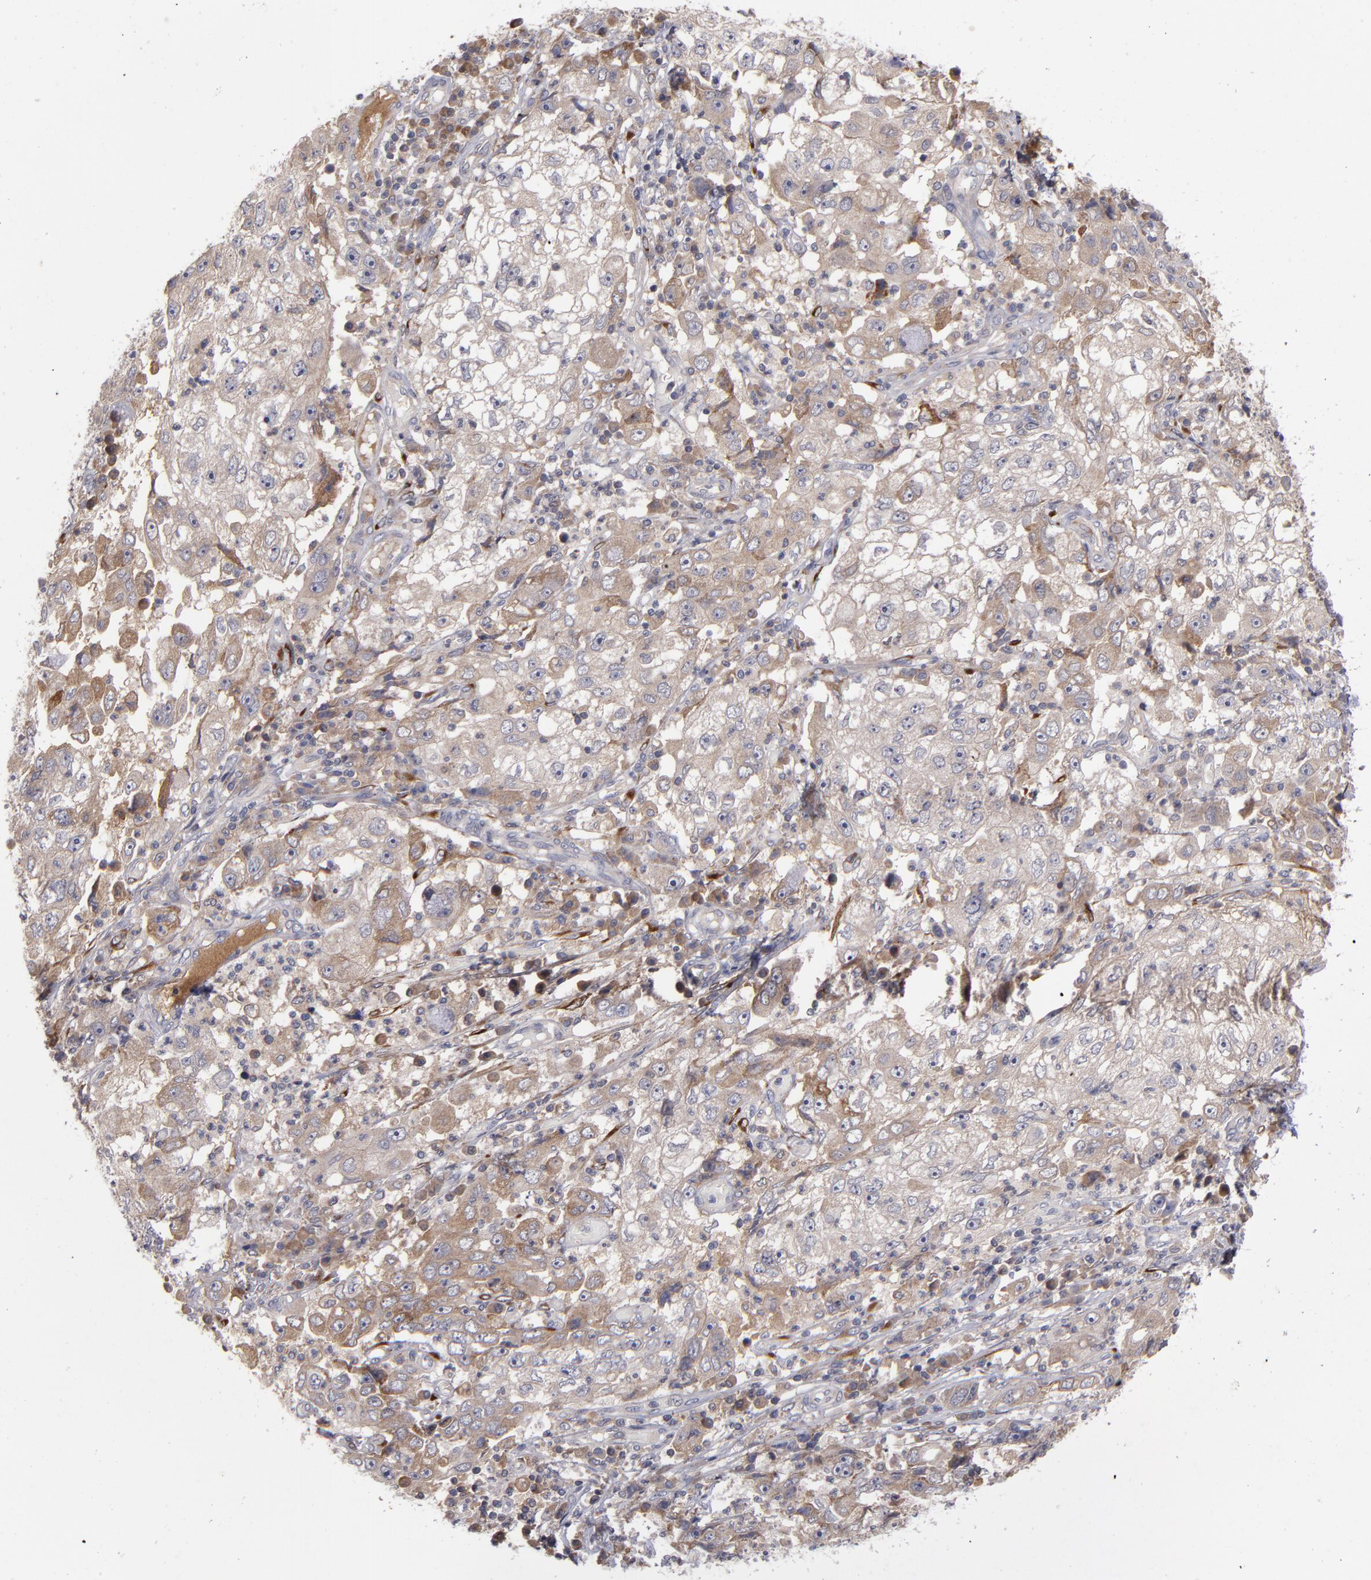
{"staining": {"intensity": "weak", "quantity": "25%-75%", "location": "cytoplasmic/membranous"}, "tissue": "cervical cancer", "cell_type": "Tumor cells", "image_type": "cancer", "snomed": [{"axis": "morphology", "description": "Squamous cell carcinoma, NOS"}, {"axis": "topography", "description": "Cervix"}], "caption": "The photomicrograph demonstrates immunohistochemical staining of cervical cancer (squamous cell carcinoma). There is weak cytoplasmic/membranous positivity is present in approximately 25%-75% of tumor cells.", "gene": "MMP11", "patient": {"sex": "female", "age": 36}}